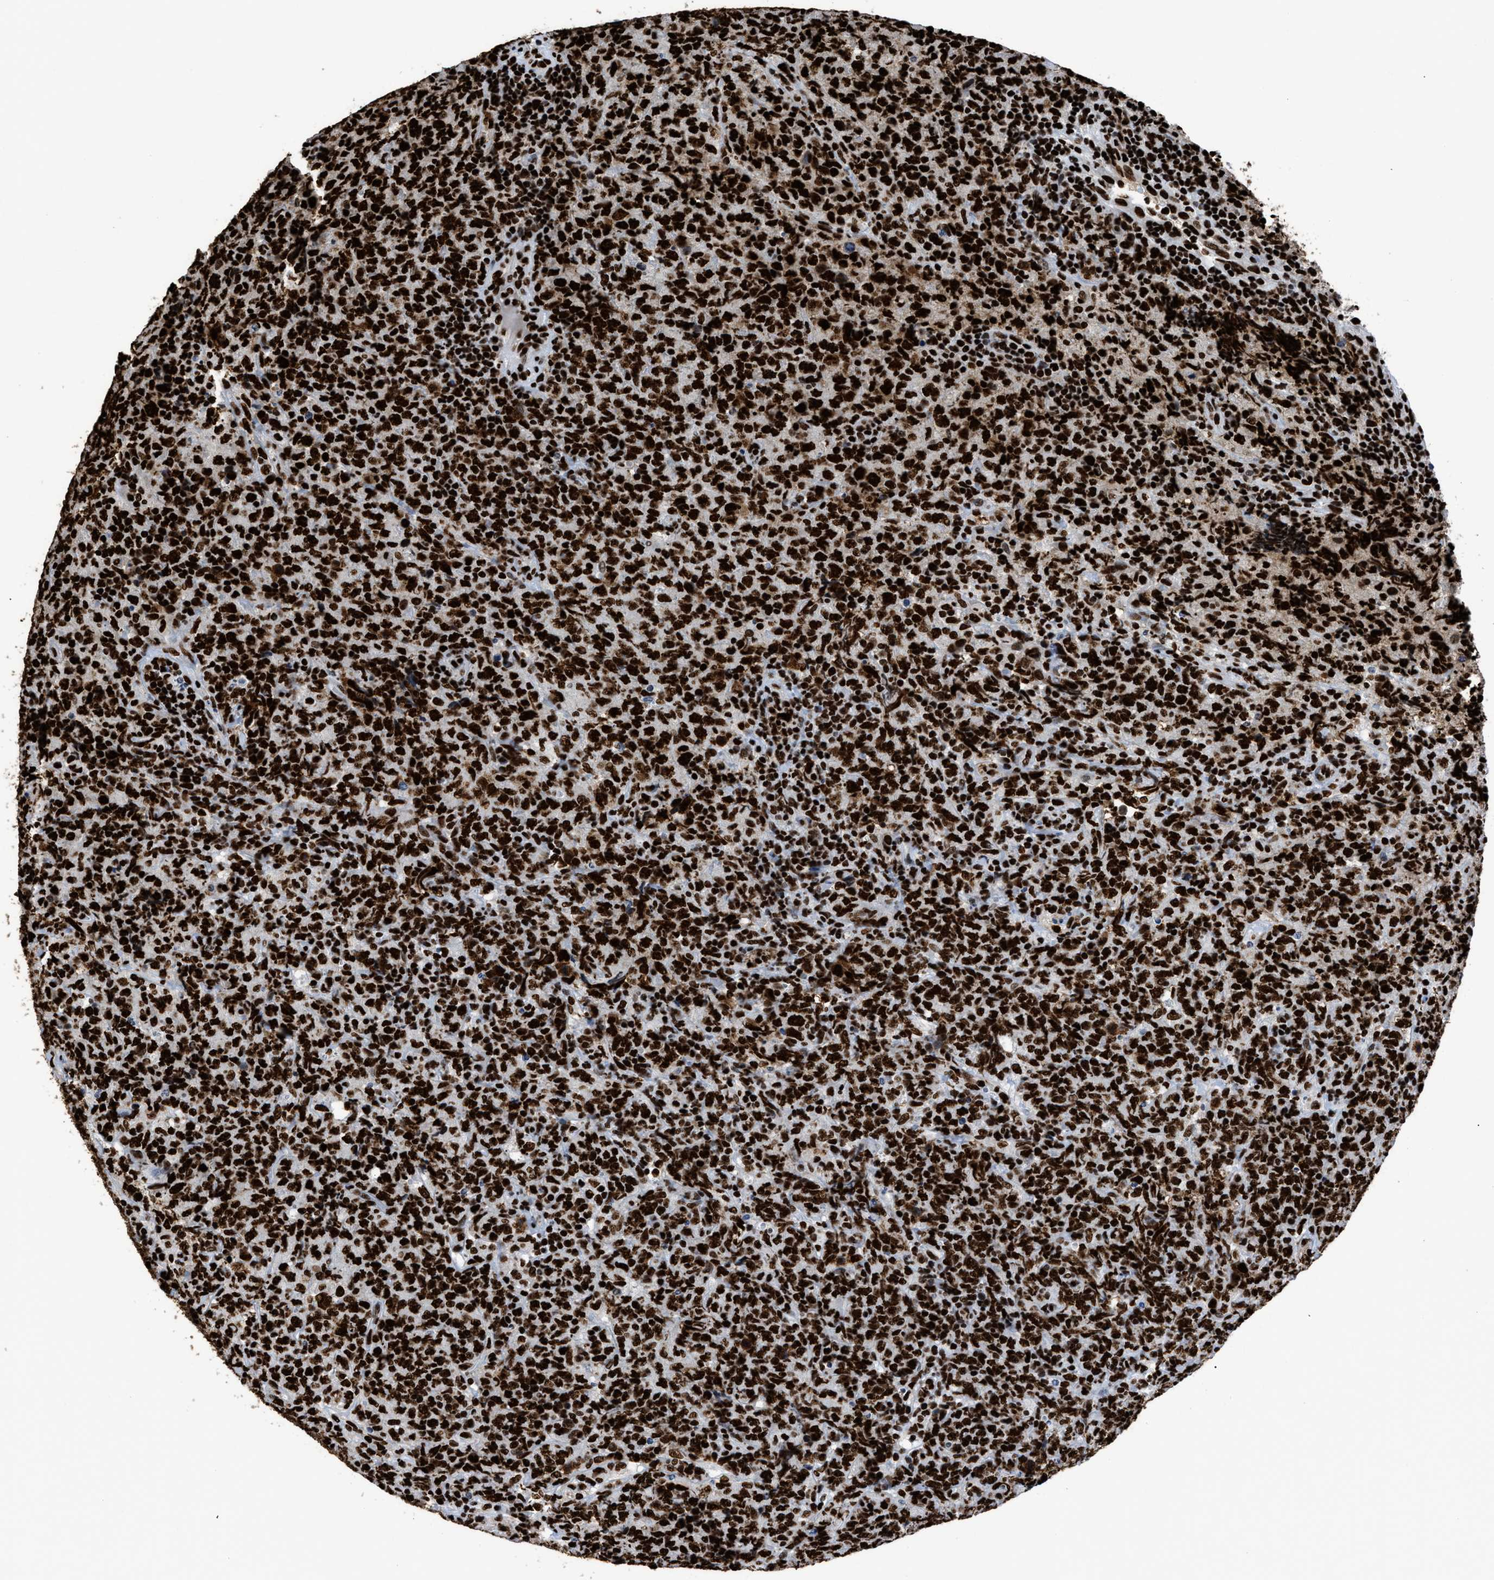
{"staining": {"intensity": "strong", "quantity": ">75%", "location": "nuclear"}, "tissue": "lymphoma", "cell_type": "Tumor cells", "image_type": "cancer", "snomed": [{"axis": "morphology", "description": "Malignant lymphoma, non-Hodgkin's type, High grade"}, {"axis": "topography", "description": "Tonsil"}], "caption": "A brown stain labels strong nuclear positivity of a protein in human lymphoma tumor cells. The protein is shown in brown color, while the nuclei are stained blue.", "gene": "HNRNPM", "patient": {"sex": "female", "age": 36}}